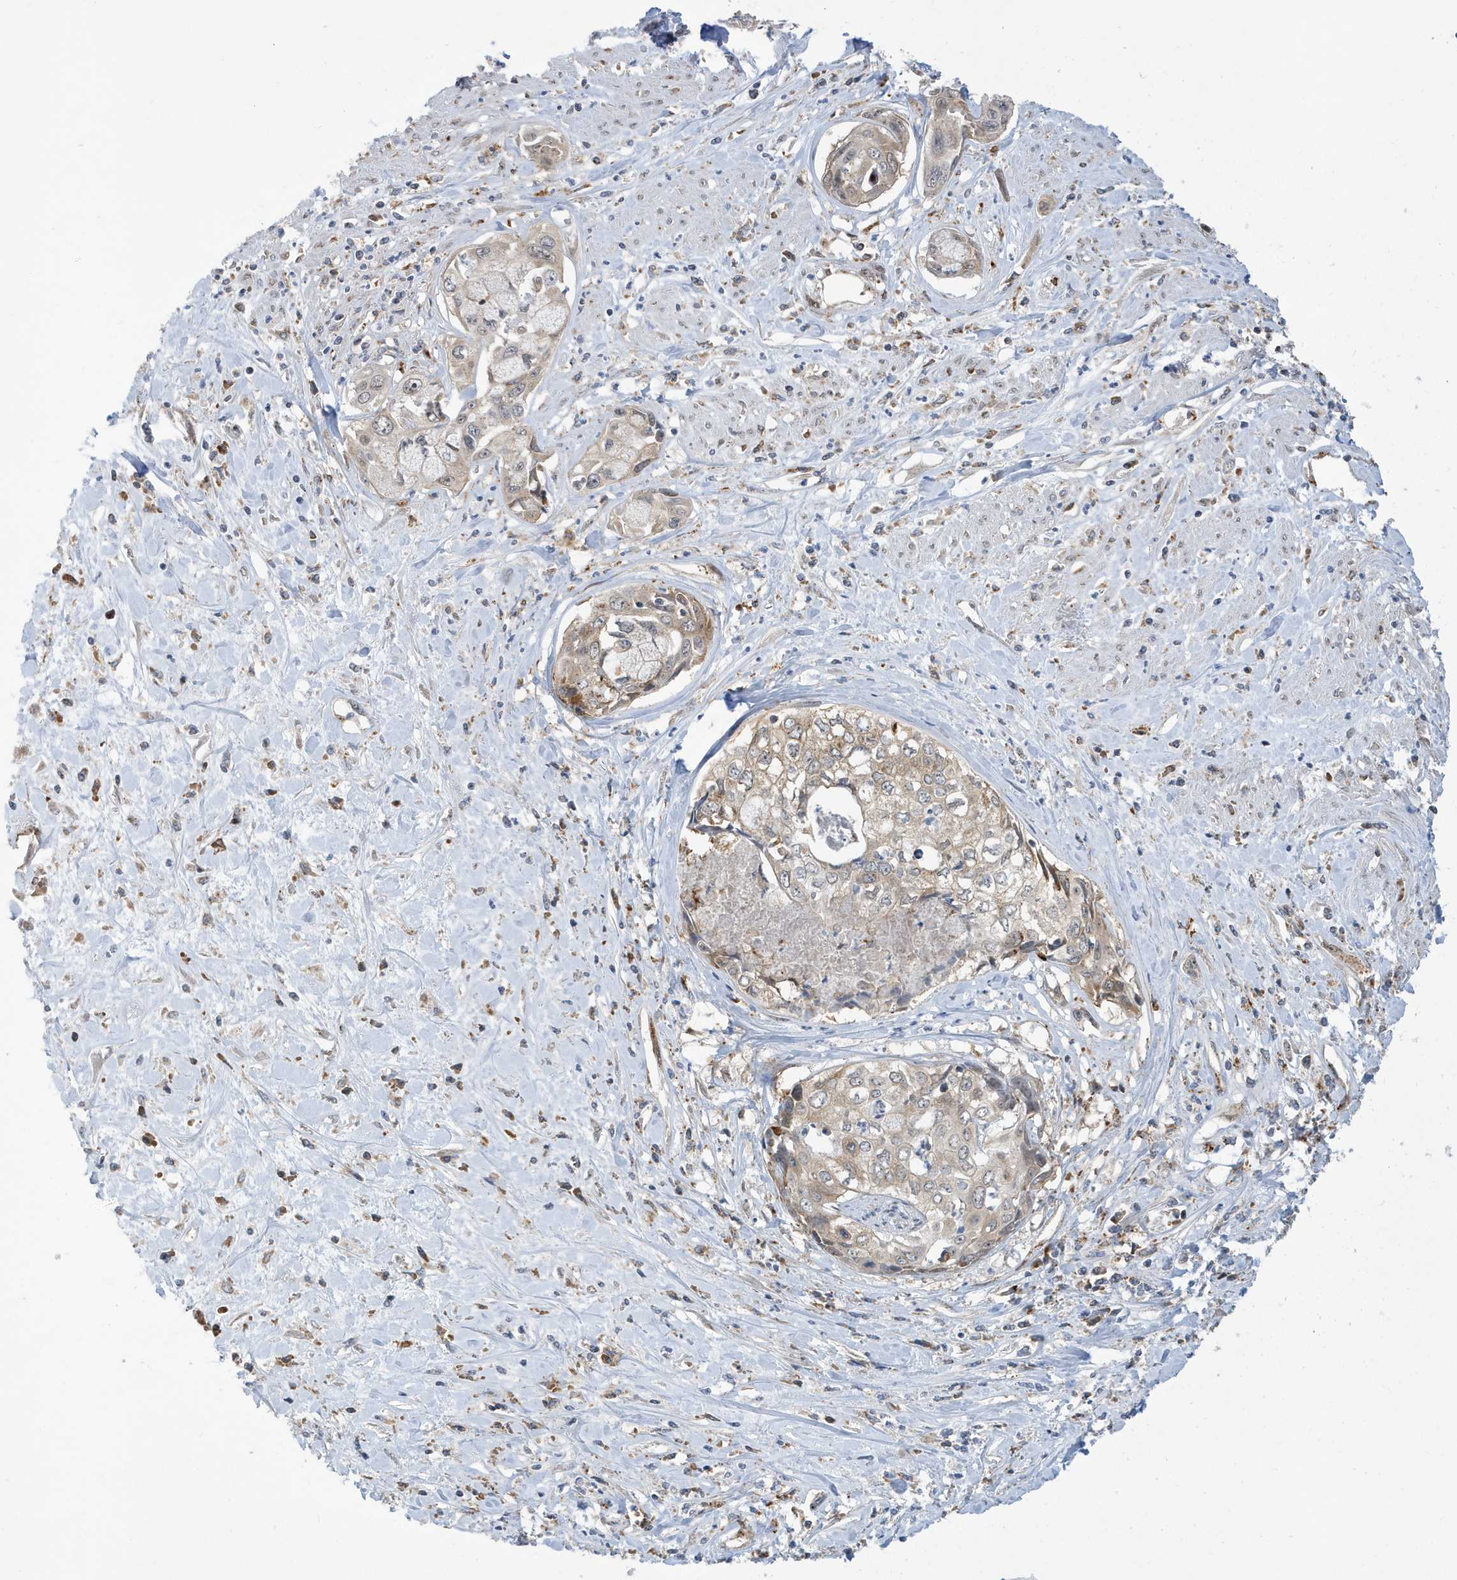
{"staining": {"intensity": "weak", "quantity": "<25%", "location": "cytoplasmic/membranous"}, "tissue": "cervical cancer", "cell_type": "Tumor cells", "image_type": "cancer", "snomed": [{"axis": "morphology", "description": "Squamous cell carcinoma, NOS"}, {"axis": "topography", "description": "Cervix"}], "caption": "Tumor cells show no significant expression in squamous cell carcinoma (cervical).", "gene": "ZNF507", "patient": {"sex": "female", "age": 31}}